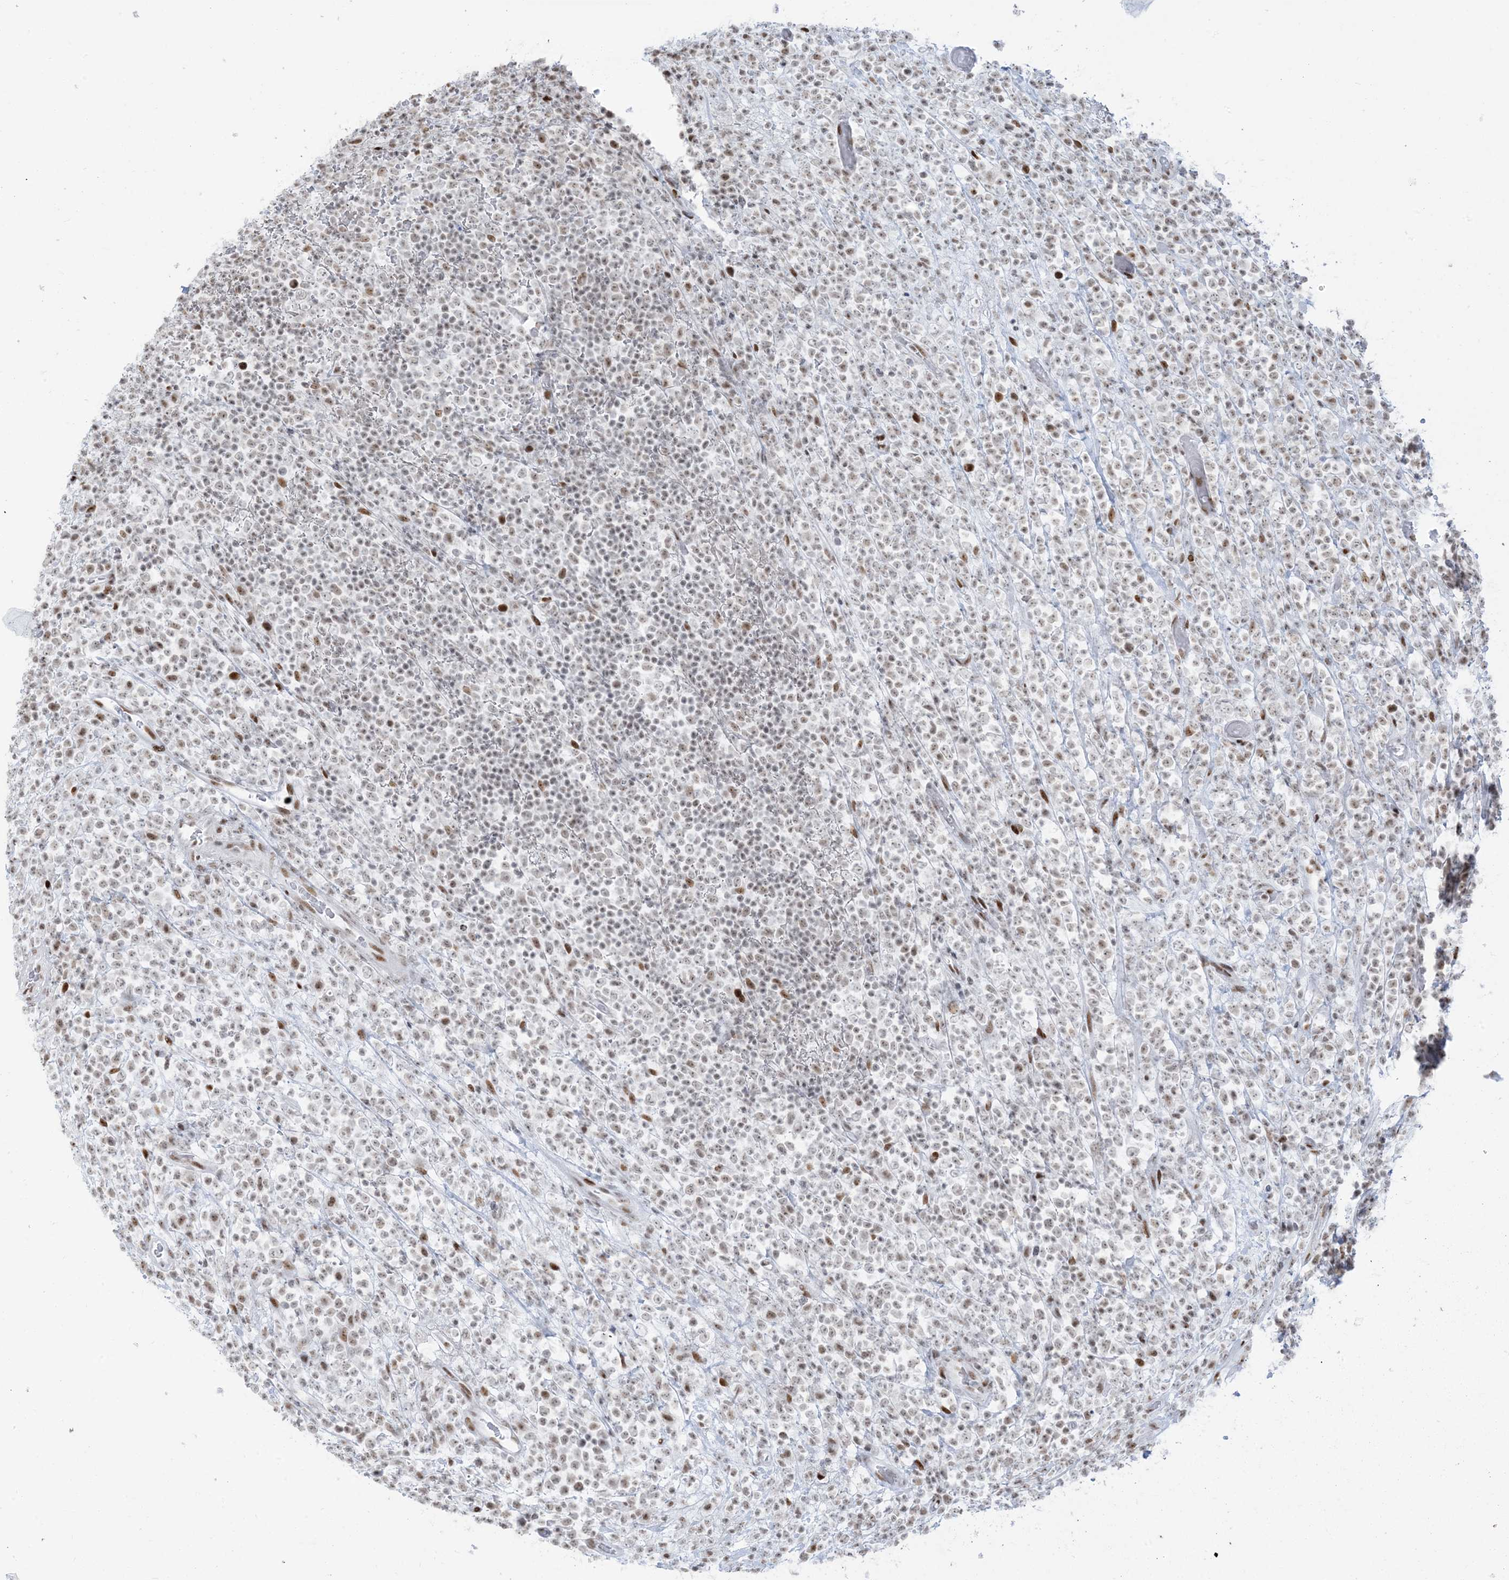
{"staining": {"intensity": "weak", "quantity": "25%-75%", "location": "nuclear"}, "tissue": "lymphoma", "cell_type": "Tumor cells", "image_type": "cancer", "snomed": [{"axis": "morphology", "description": "Malignant lymphoma, non-Hodgkin's type, High grade"}, {"axis": "topography", "description": "Colon"}], "caption": "Protein staining by immunohistochemistry (IHC) reveals weak nuclear staining in about 25%-75% of tumor cells in lymphoma. The protein of interest is stained brown, and the nuclei are stained in blue (DAB (3,3'-diaminobenzidine) IHC with brightfield microscopy, high magnification).", "gene": "STAG1", "patient": {"sex": "female", "age": 53}}